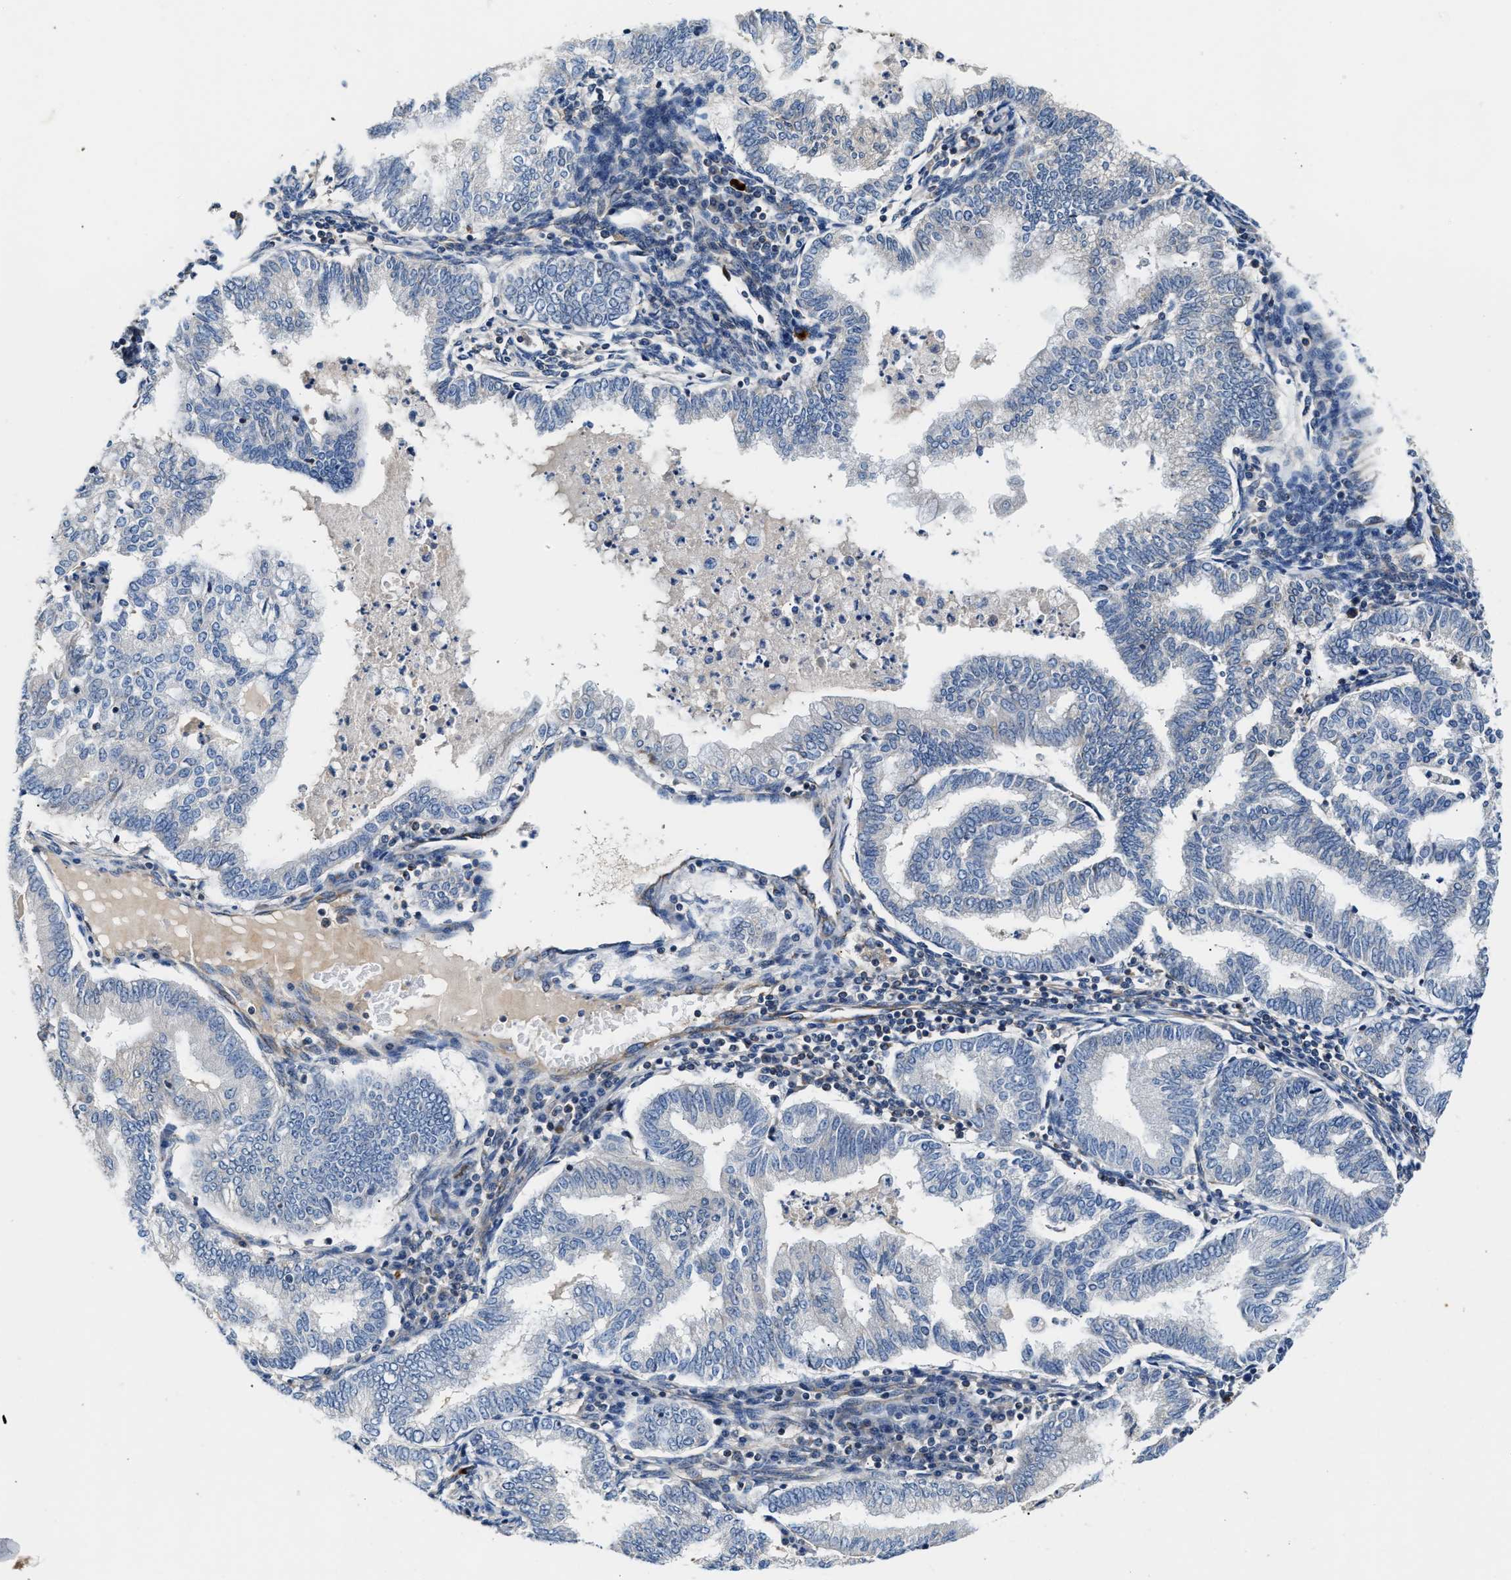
{"staining": {"intensity": "negative", "quantity": "none", "location": "none"}, "tissue": "endometrial cancer", "cell_type": "Tumor cells", "image_type": "cancer", "snomed": [{"axis": "morphology", "description": "Polyp, NOS"}, {"axis": "morphology", "description": "Adenocarcinoma, NOS"}, {"axis": "morphology", "description": "Adenoma, NOS"}, {"axis": "topography", "description": "Endometrium"}], "caption": "IHC image of neoplastic tissue: endometrial cancer stained with DAB (3,3'-diaminobenzidine) displays no significant protein staining in tumor cells.", "gene": "TEX2", "patient": {"sex": "female", "age": 79}}